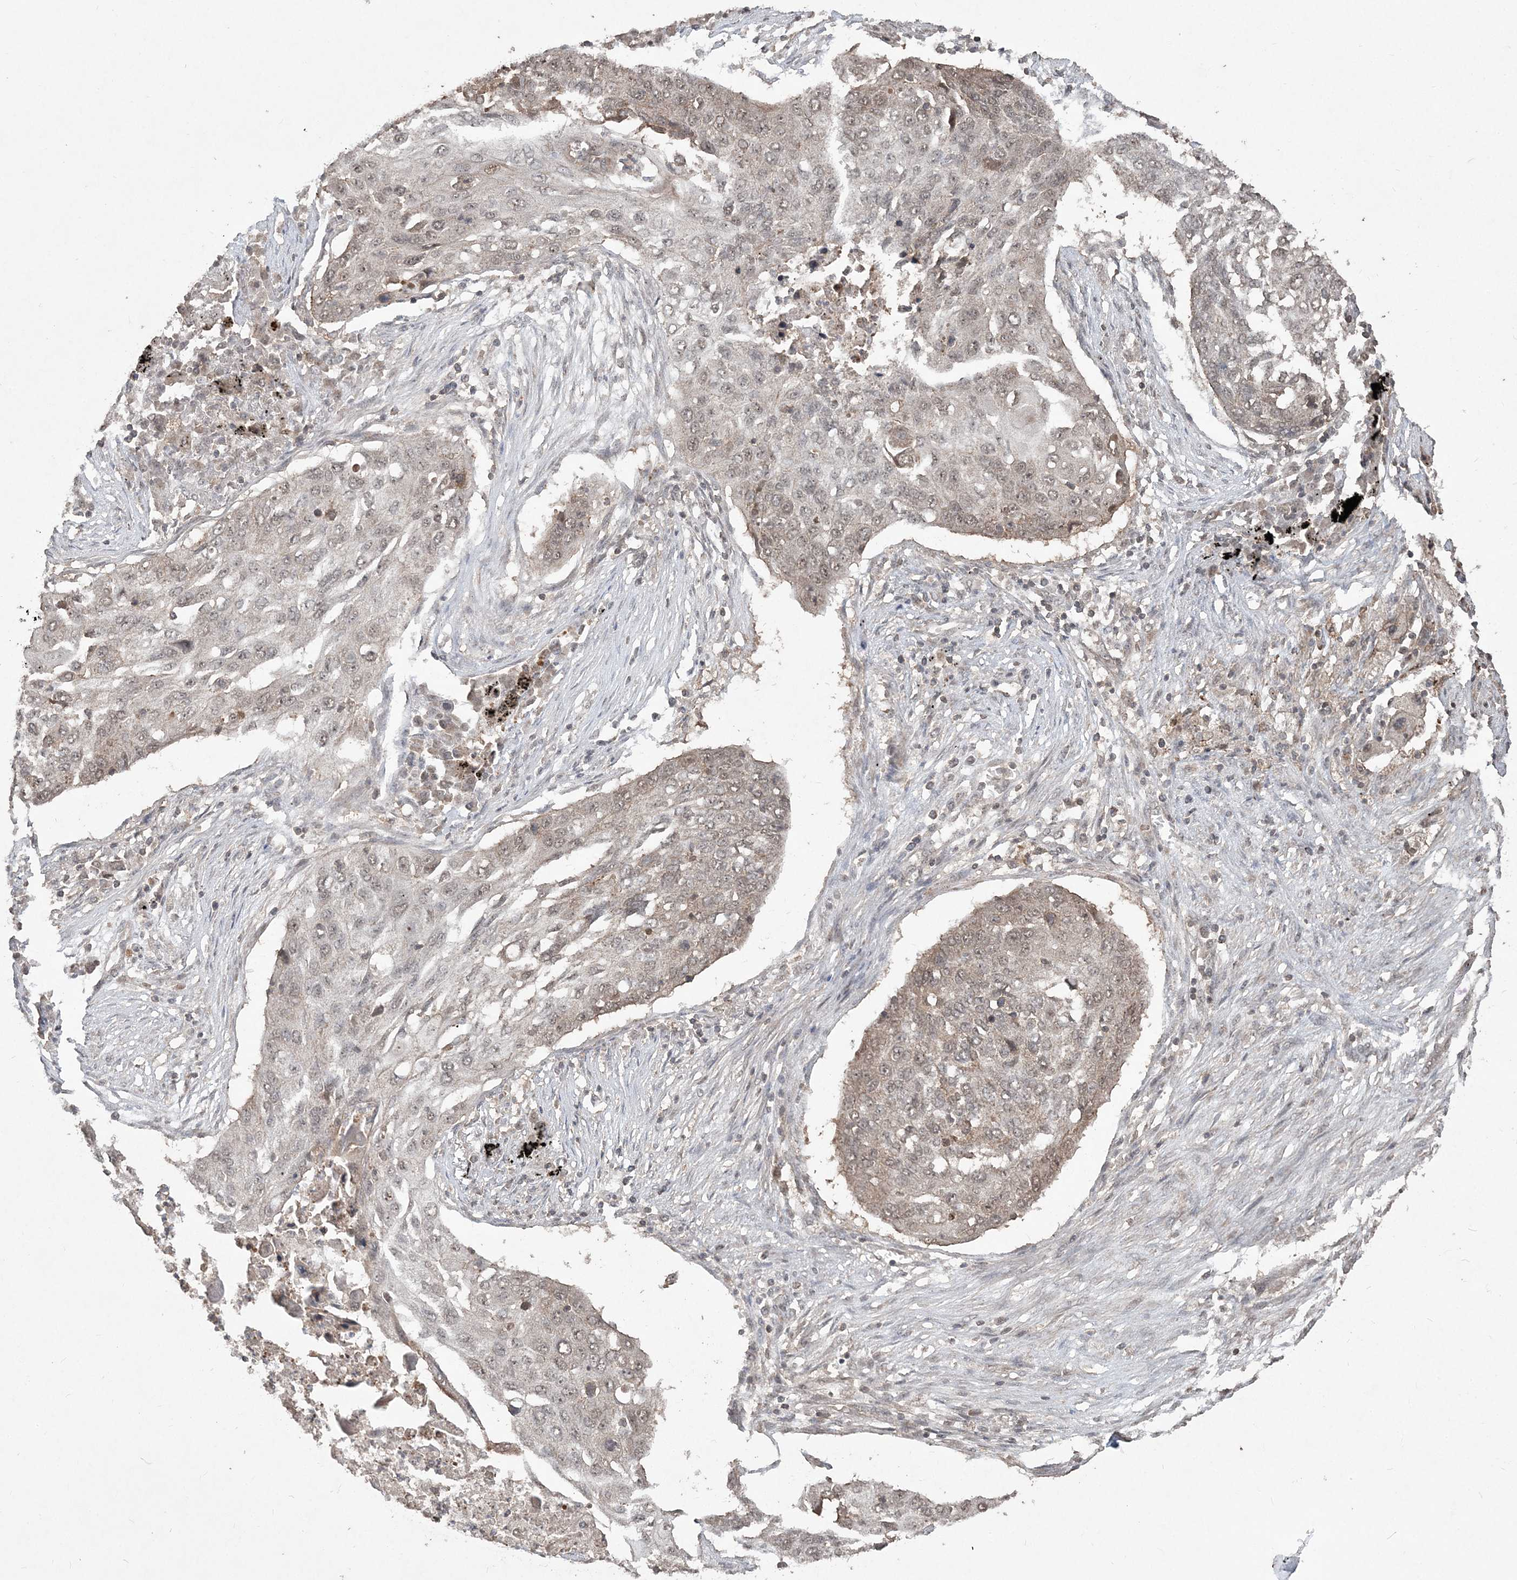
{"staining": {"intensity": "weak", "quantity": "<25%", "location": "cytoplasmic/membranous"}, "tissue": "lung cancer", "cell_type": "Tumor cells", "image_type": "cancer", "snomed": [{"axis": "morphology", "description": "Squamous cell carcinoma, NOS"}, {"axis": "topography", "description": "Lung"}], "caption": "Protein analysis of squamous cell carcinoma (lung) reveals no significant expression in tumor cells.", "gene": "EHHADH", "patient": {"sex": "female", "age": 63}}